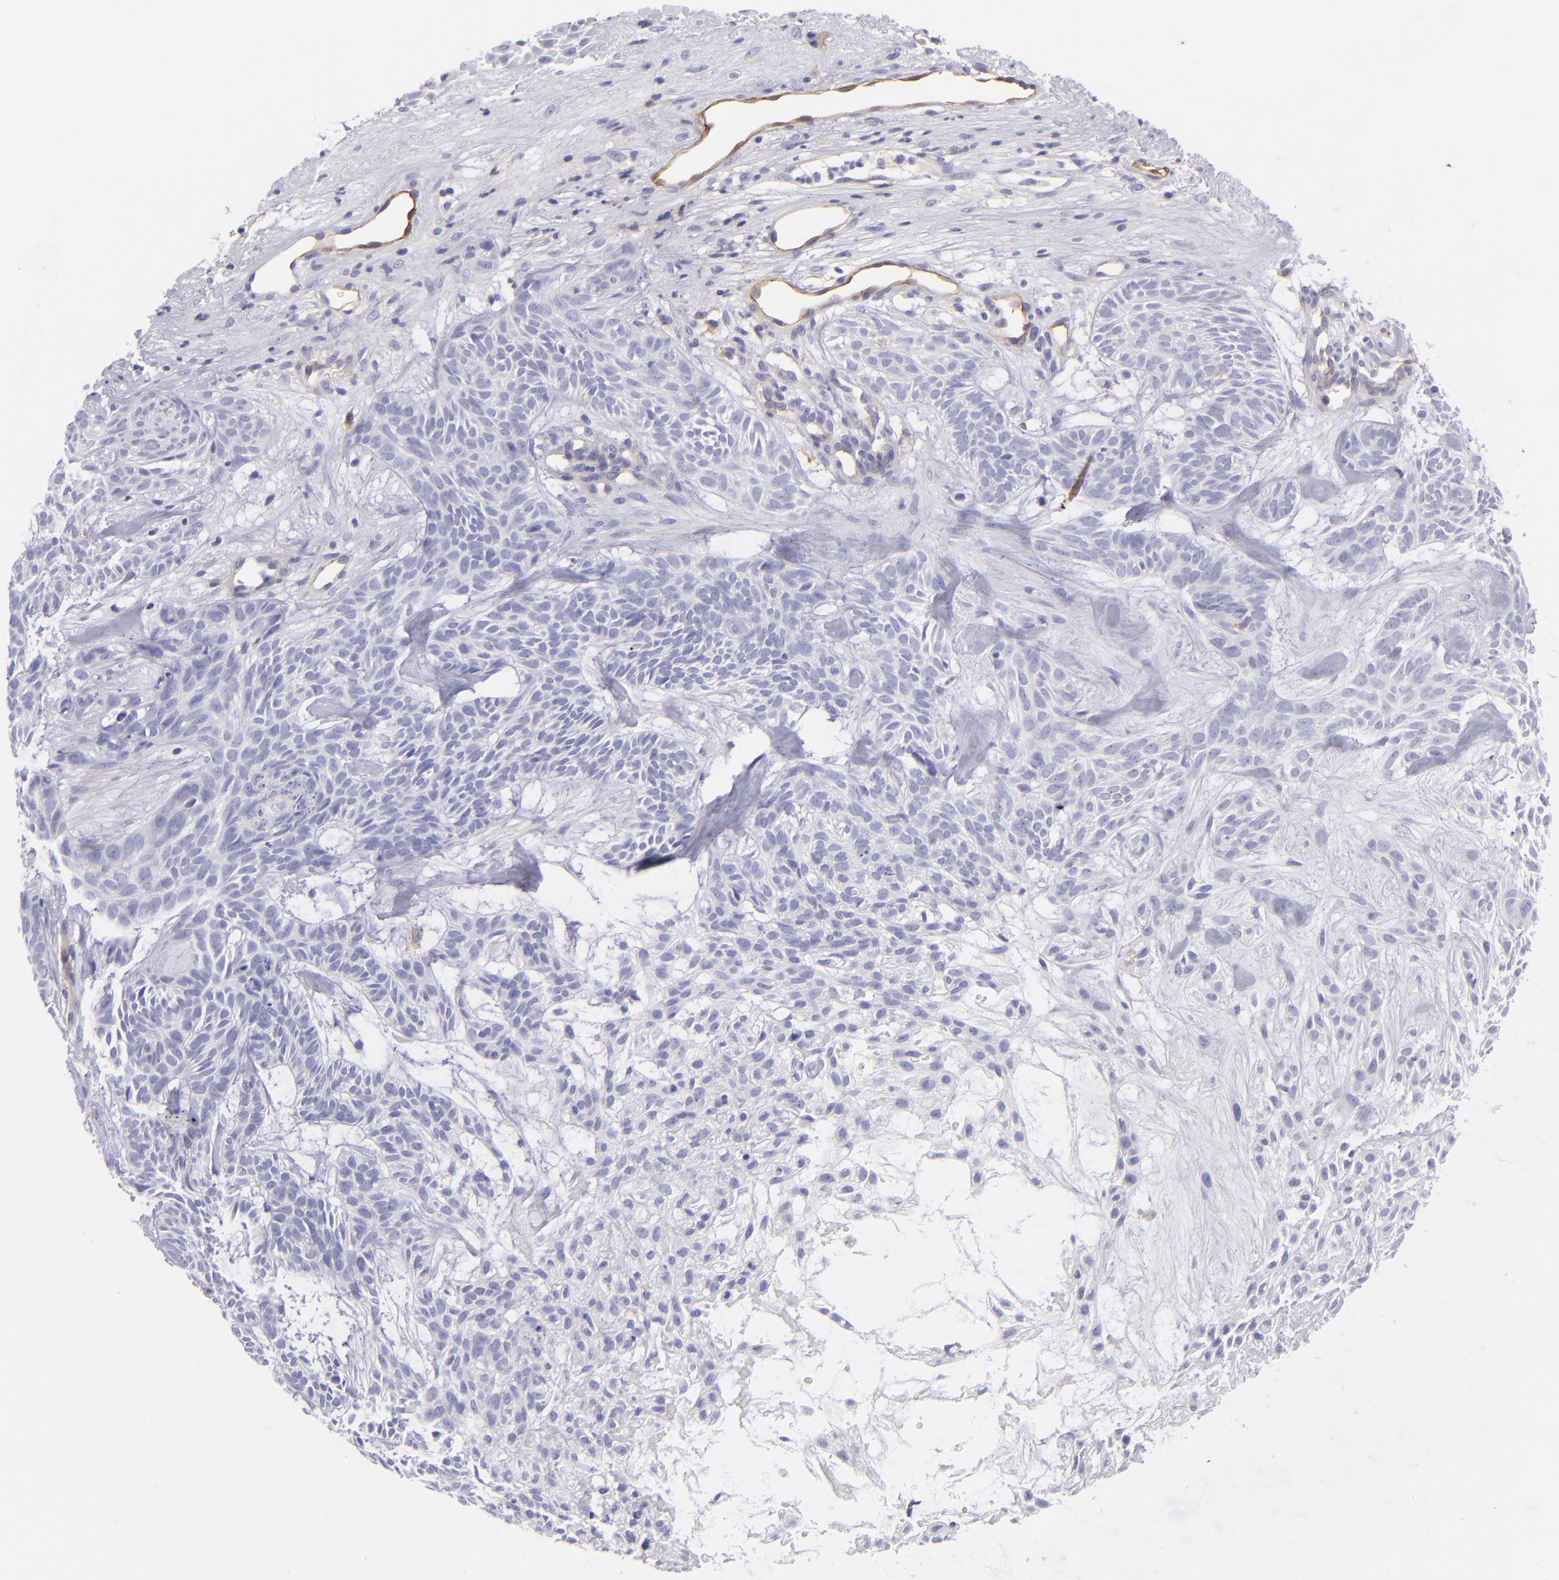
{"staining": {"intensity": "negative", "quantity": "none", "location": "none"}, "tissue": "skin cancer", "cell_type": "Tumor cells", "image_type": "cancer", "snomed": [{"axis": "morphology", "description": "Basal cell carcinoma"}, {"axis": "topography", "description": "Skin"}], "caption": "Immunohistochemical staining of human skin cancer (basal cell carcinoma) exhibits no significant positivity in tumor cells. Brightfield microscopy of IHC stained with DAB (3,3'-diaminobenzidine) (brown) and hematoxylin (blue), captured at high magnification.", "gene": "ENTPD1", "patient": {"sex": "male", "age": 75}}